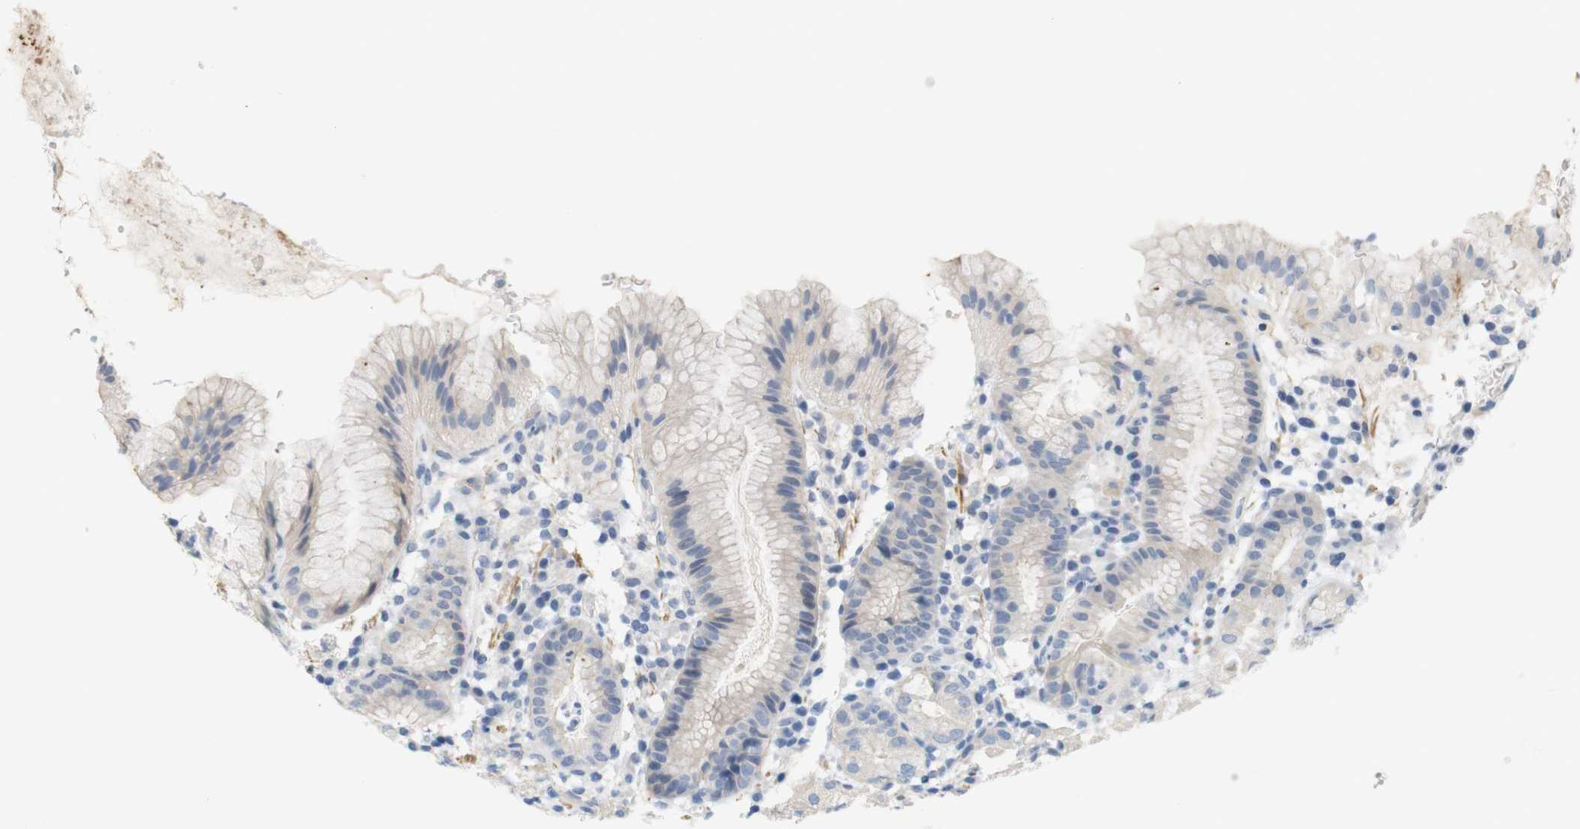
{"staining": {"intensity": "negative", "quantity": "none", "location": "none"}, "tissue": "stomach", "cell_type": "Glandular cells", "image_type": "normal", "snomed": [{"axis": "morphology", "description": "Normal tissue, NOS"}, {"axis": "topography", "description": "Stomach"}, {"axis": "topography", "description": "Stomach, lower"}], "caption": "A histopathology image of stomach stained for a protein shows no brown staining in glandular cells.", "gene": "HRH2", "patient": {"sex": "female", "age": 75}}